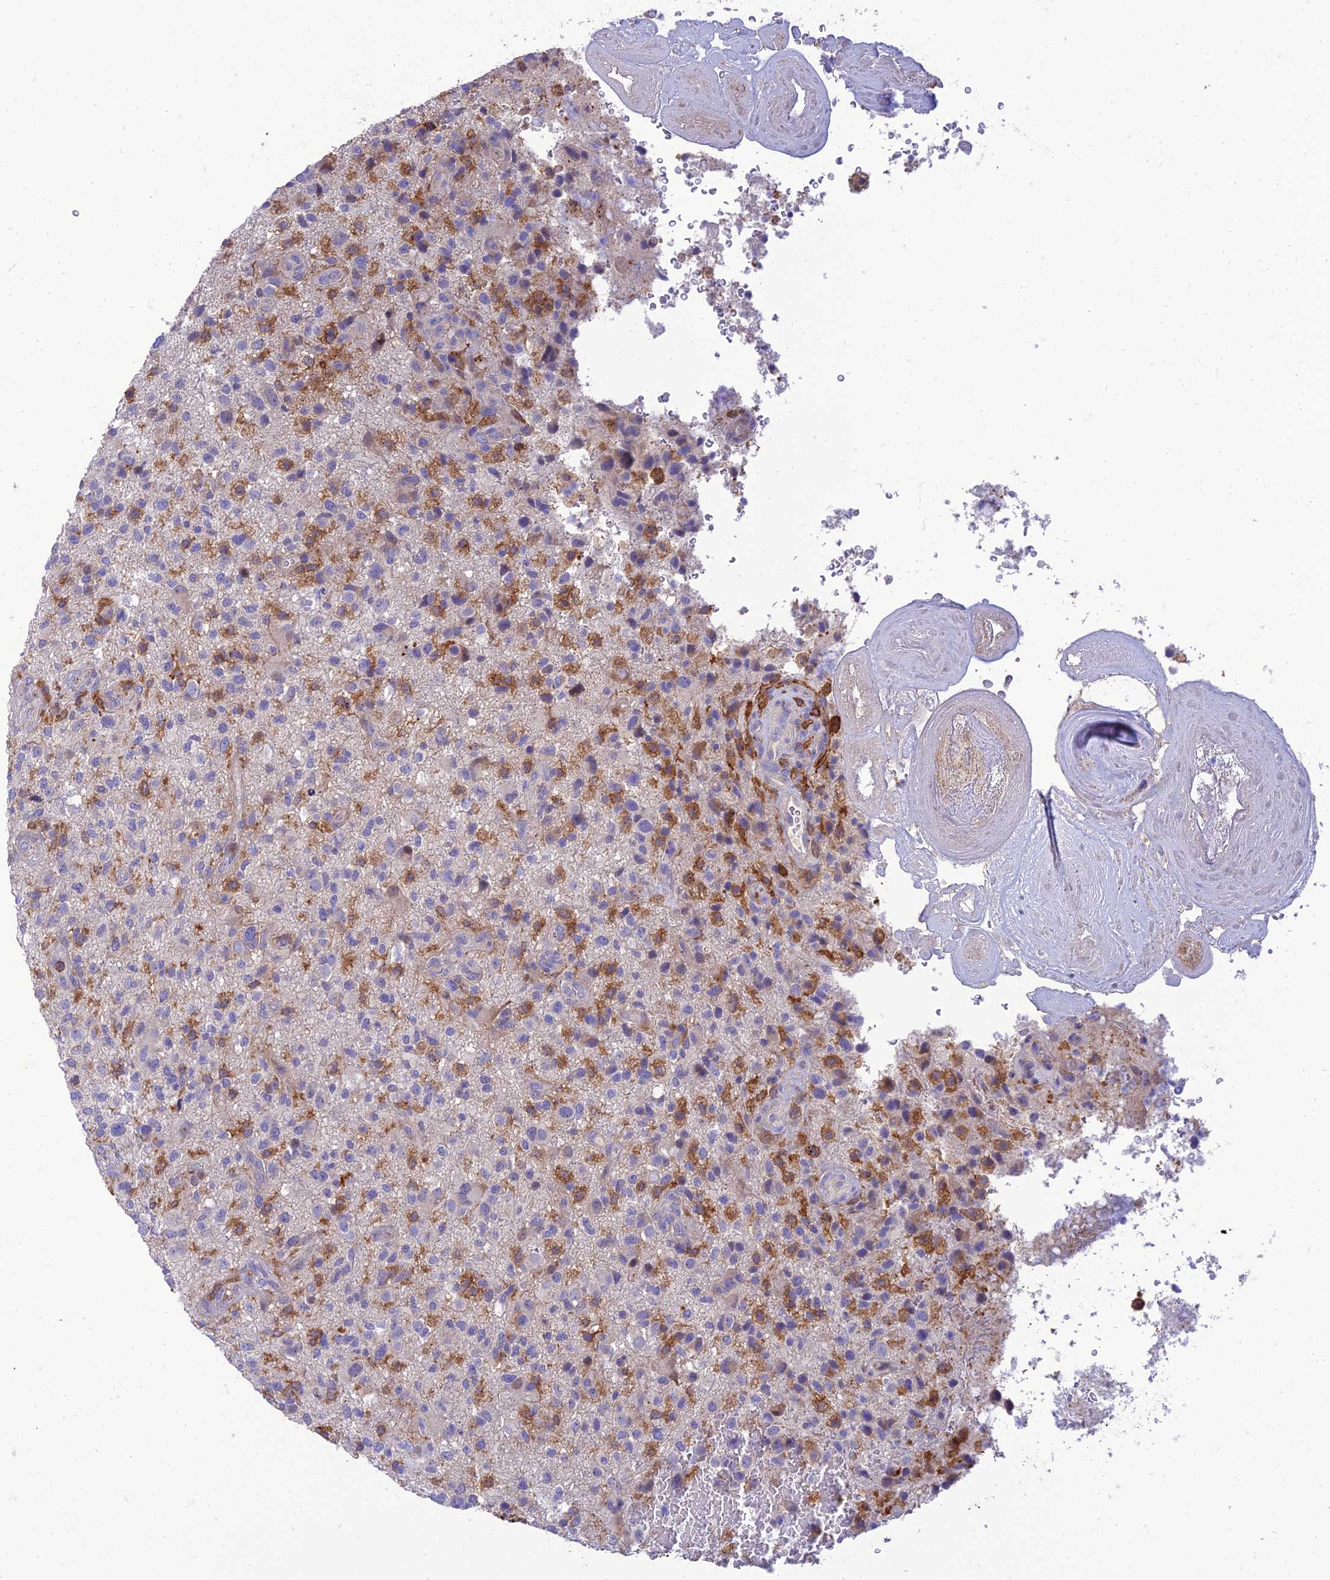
{"staining": {"intensity": "negative", "quantity": "none", "location": "none"}, "tissue": "glioma", "cell_type": "Tumor cells", "image_type": "cancer", "snomed": [{"axis": "morphology", "description": "Glioma, malignant, High grade"}, {"axis": "topography", "description": "Brain"}], "caption": "Immunohistochemistry (IHC) of human glioma demonstrates no staining in tumor cells.", "gene": "IRAK3", "patient": {"sex": "male", "age": 47}}